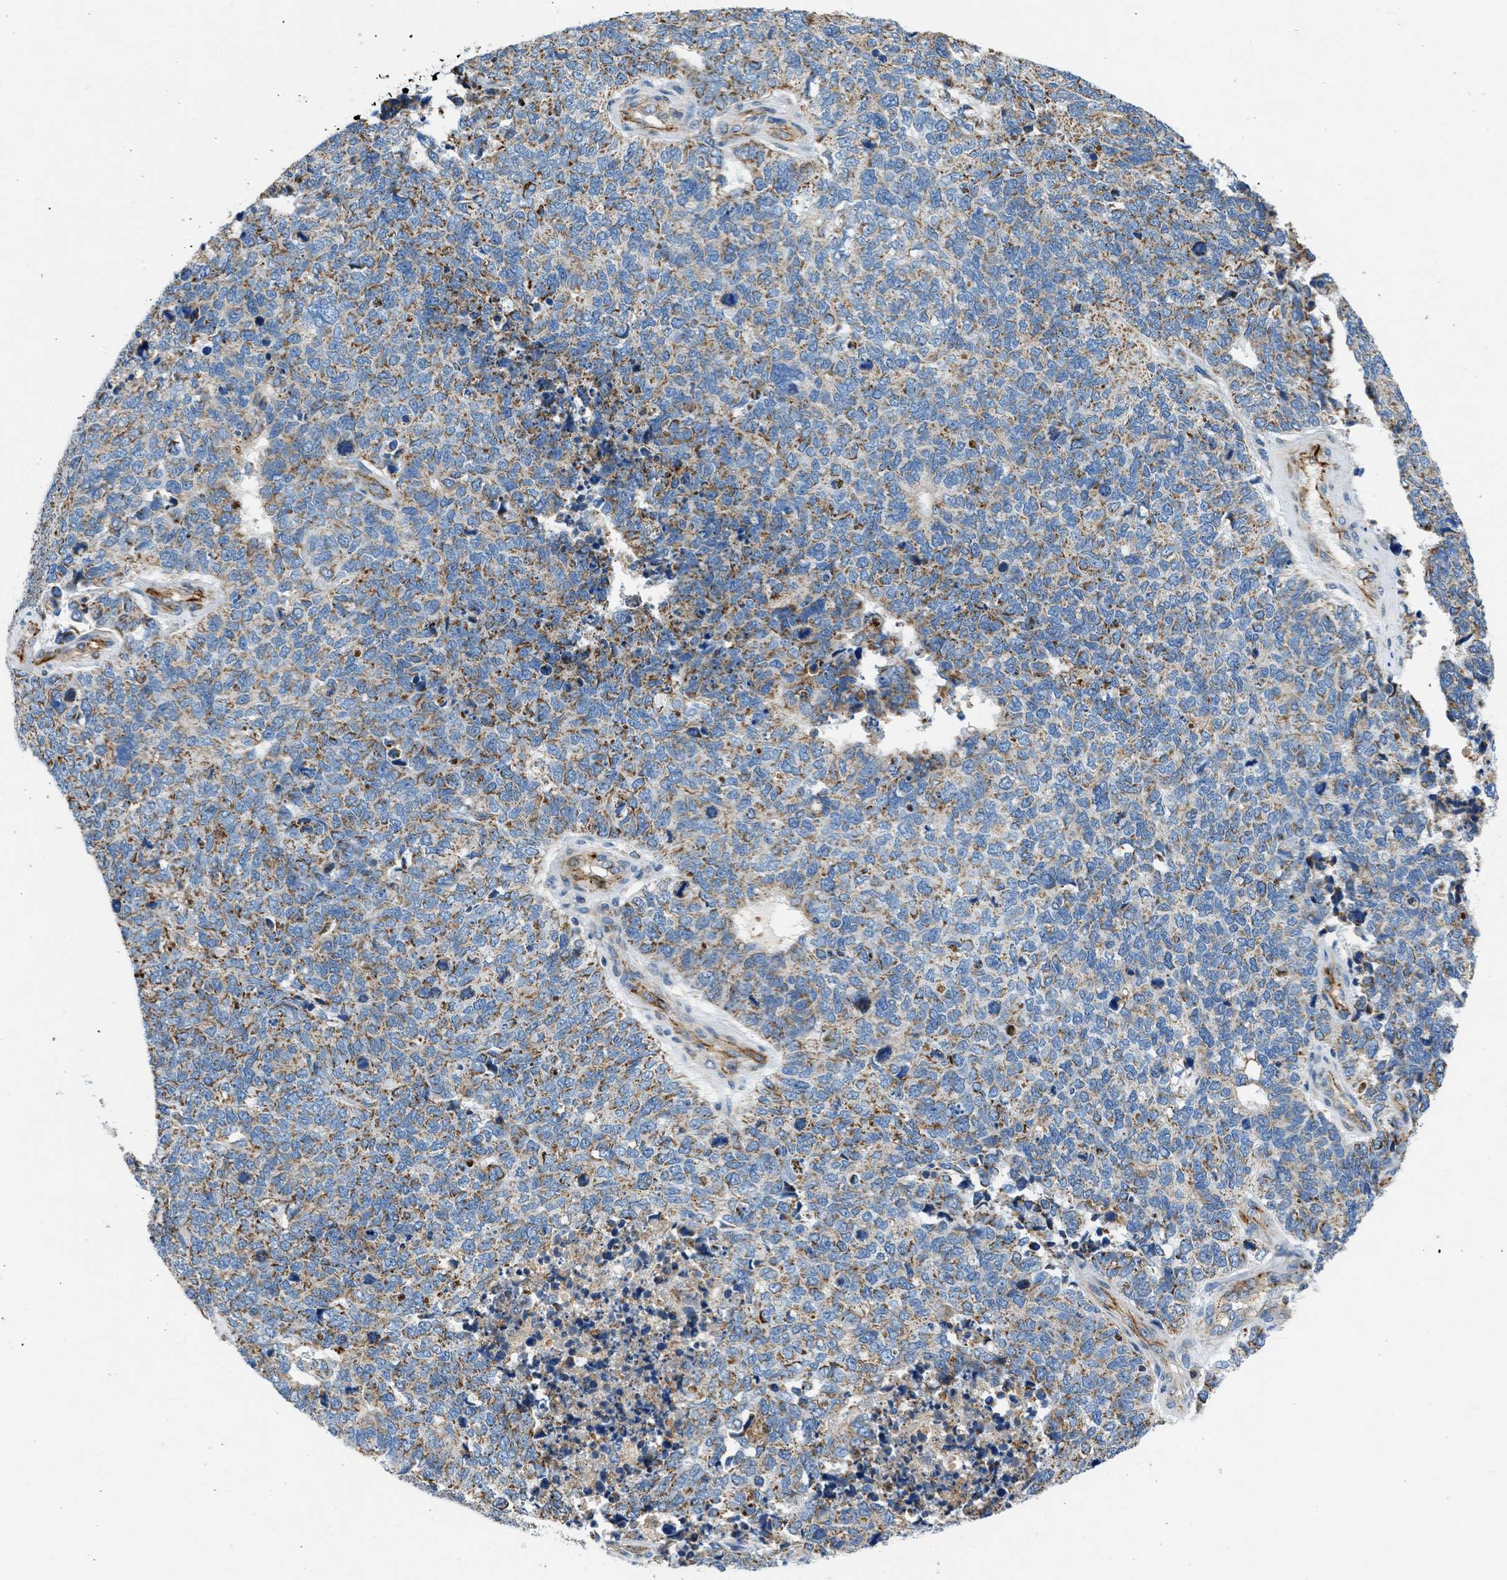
{"staining": {"intensity": "moderate", "quantity": ">75%", "location": "cytoplasmic/membranous"}, "tissue": "cervical cancer", "cell_type": "Tumor cells", "image_type": "cancer", "snomed": [{"axis": "morphology", "description": "Squamous cell carcinoma, NOS"}, {"axis": "topography", "description": "Cervix"}], "caption": "Moderate cytoplasmic/membranous expression for a protein is appreciated in approximately >75% of tumor cells of cervical cancer using immunohistochemistry (IHC).", "gene": "ULK4", "patient": {"sex": "female", "age": 63}}